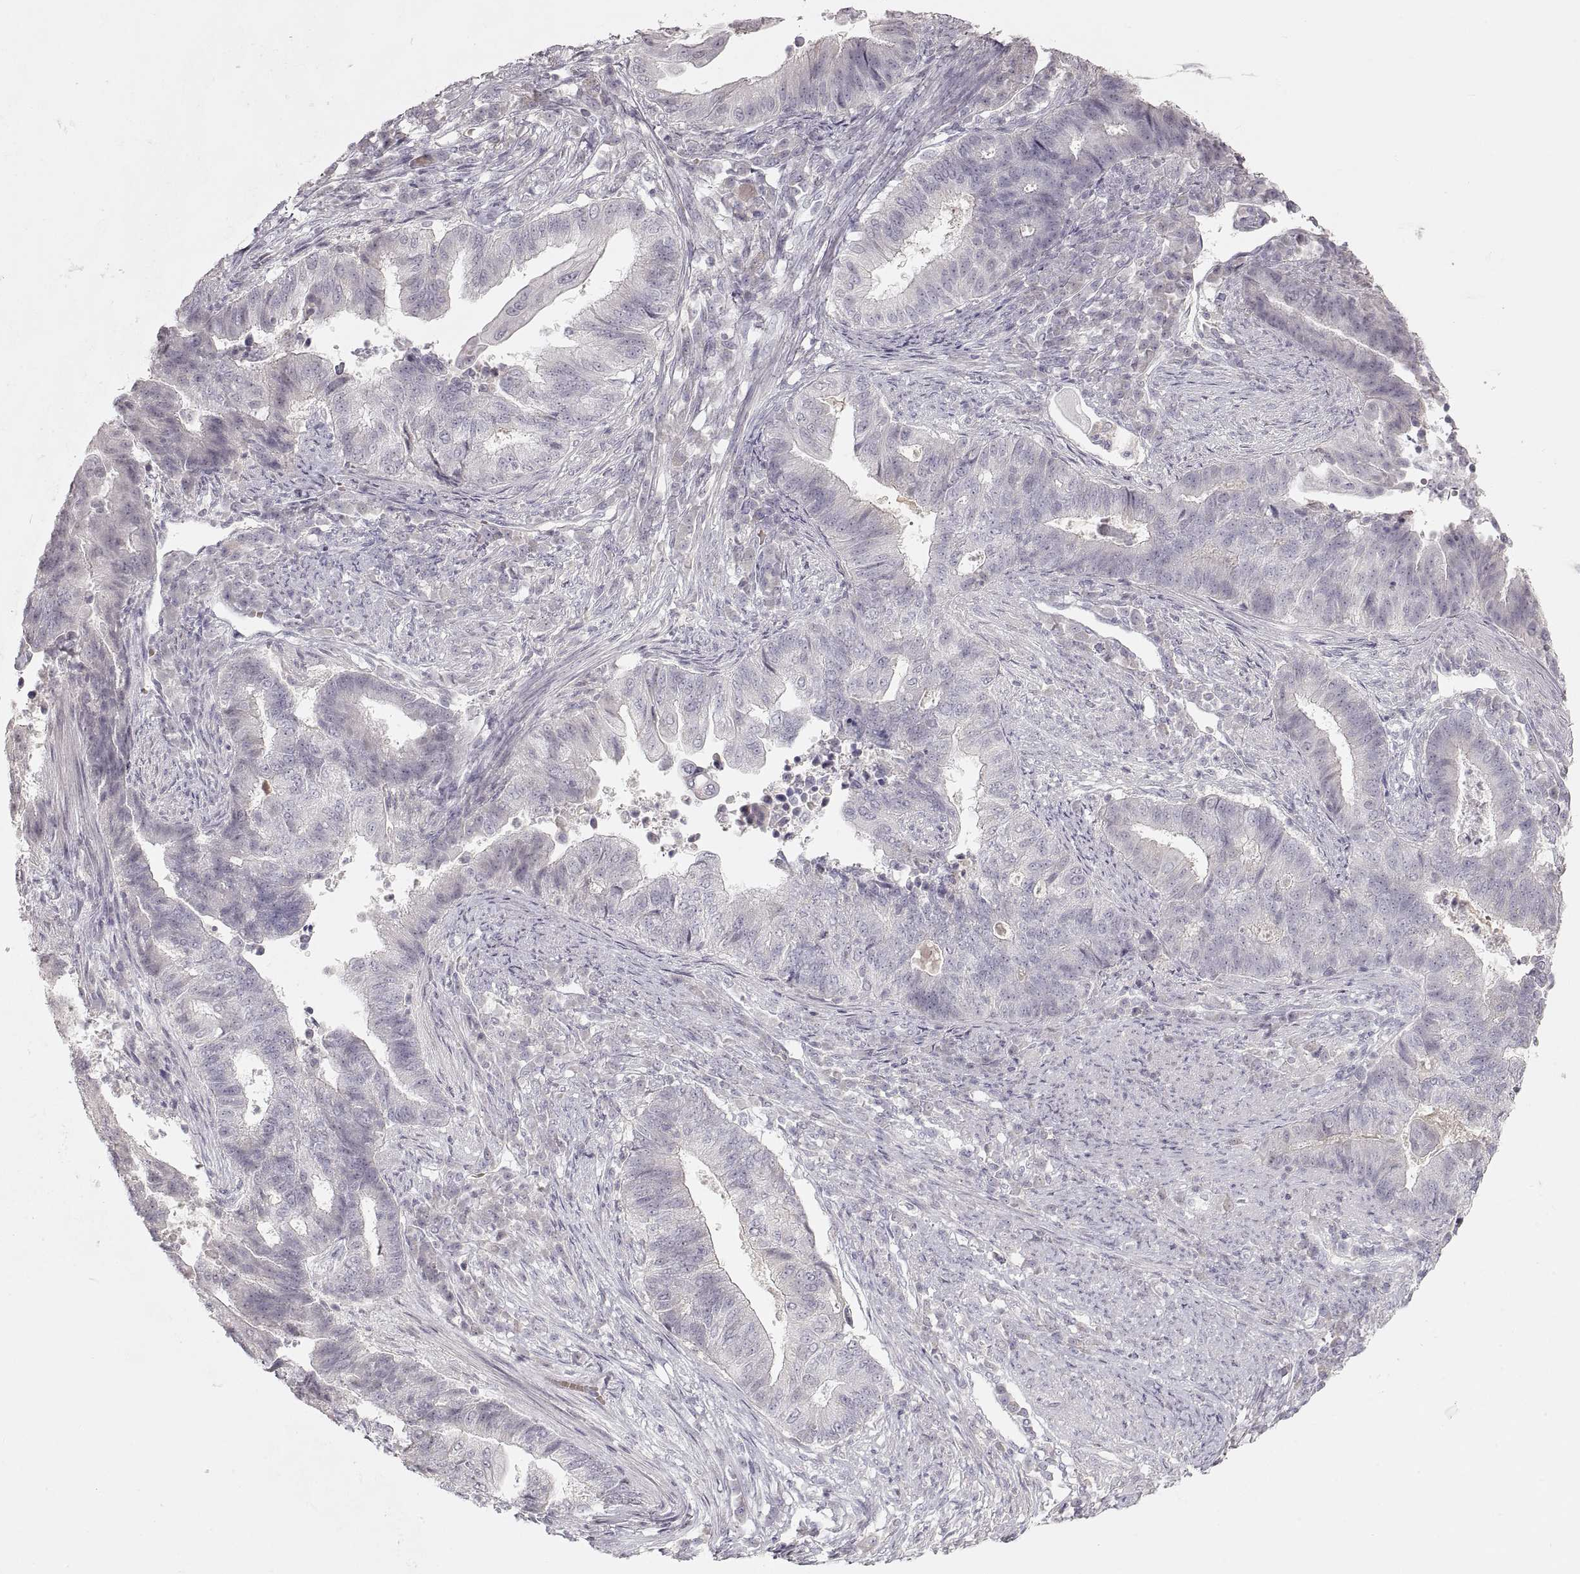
{"staining": {"intensity": "negative", "quantity": "none", "location": "none"}, "tissue": "endometrial cancer", "cell_type": "Tumor cells", "image_type": "cancer", "snomed": [{"axis": "morphology", "description": "Adenocarcinoma, NOS"}, {"axis": "topography", "description": "Uterus"}, {"axis": "topography", "description": "Endometrium"}], "caption": "Human endometrial adenocarcinoma stained for a protein using immunohistochemistry shows no staining in tumor cells.", "gene": "PCSK2", "patient": {"sex": "female", "age": 54}}